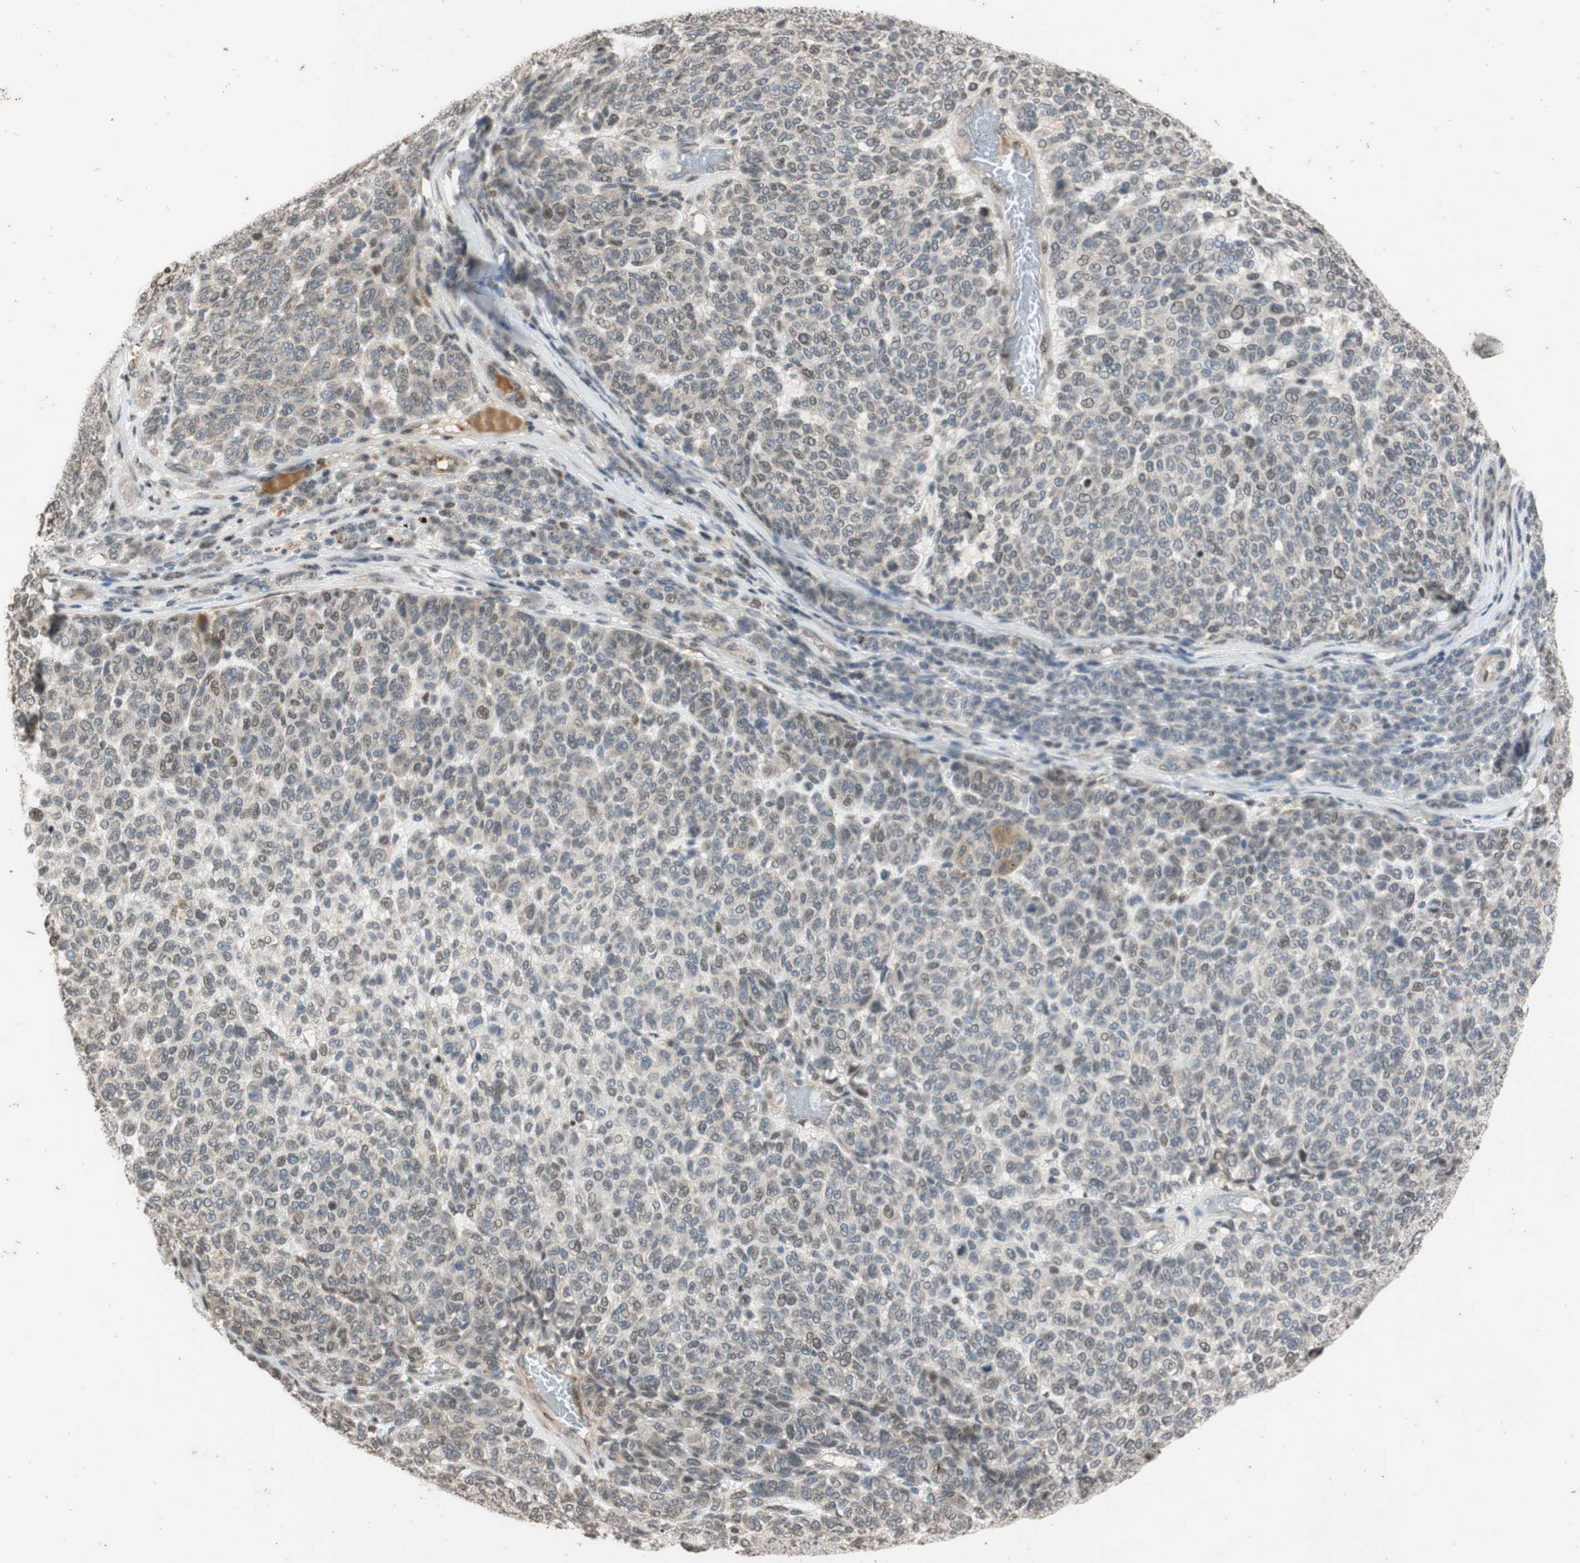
{"staining": {"intensity": "weak", "quantity": "<25%", "location": "cytoplasmic/membranous,nuclear"}, "tissue": "melanoma", "cell_type": "Tumor cells", "image_type": "cancer", "snomed": [{"axis": "morphology", "description": "Malignant melanoma, NOS"}, {"axis": "topography", "description": "Skin"}], "caption": "A histopathology image of human malignant melanoma is negative for staining in tumor cells. Brightfield microscopy of immunohistochemistry stained with DAB (brown) and hematoxylin (blue), captured at high magnification.", "gene": "MCM6", "patient": {"sex": "male", "age": 59}}